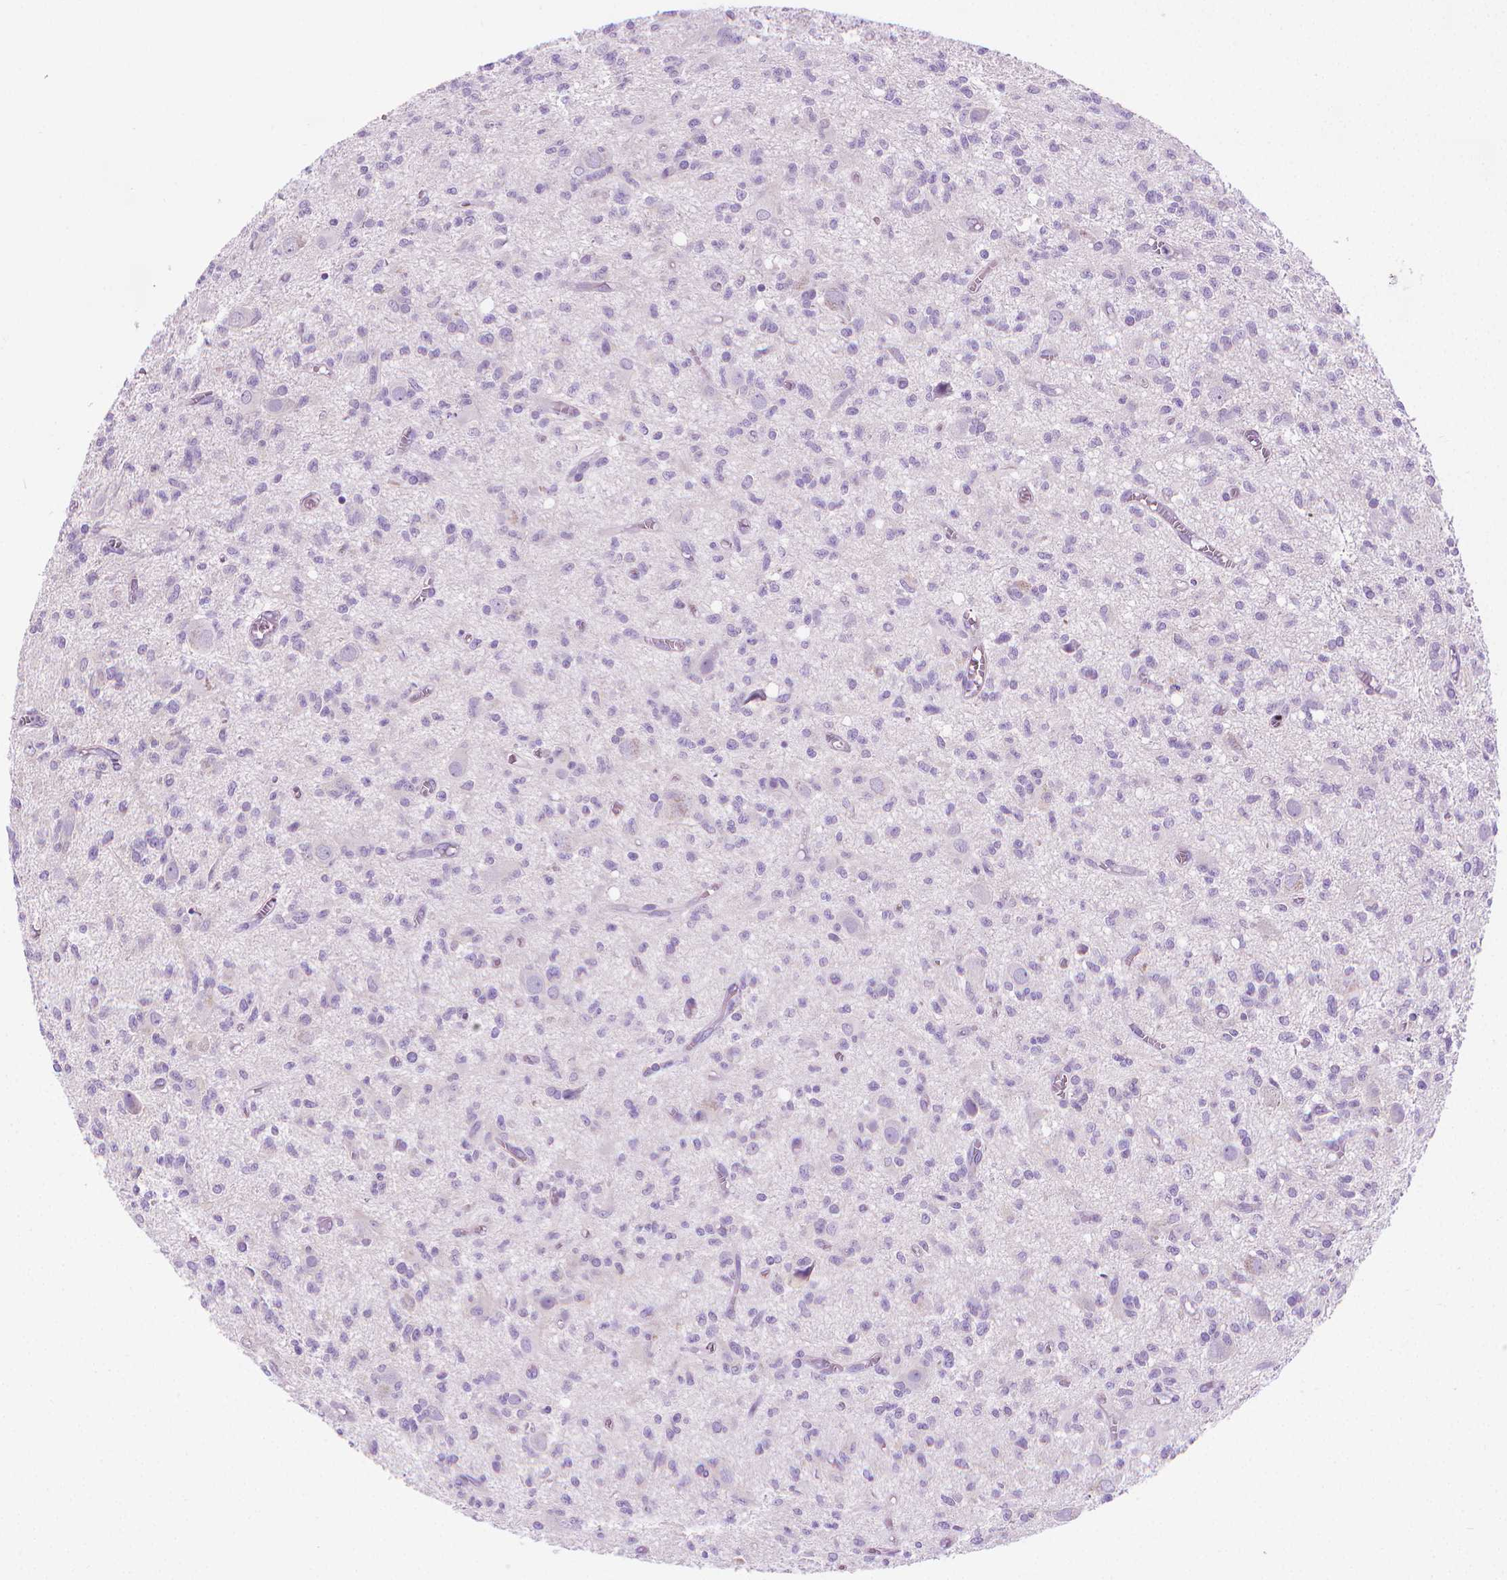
{"staining": {"intensity": "negative", "quantity": "none", "location": "none"}, "tissue": "glioma", "cell_type": "Tumor cells", "image_type": "cancer", "snomed": [{"axis": "morphology", "description": "Glioma, malignant, Low grade"}, {"axis": "topography", "description": "Brain"}], "caption": "The immunohistochemistry photomicrograph has no significant staining in tumor cells of glioma tissue.", "gene": "FASN", "patient": {"sex": "male", "age": 64}}